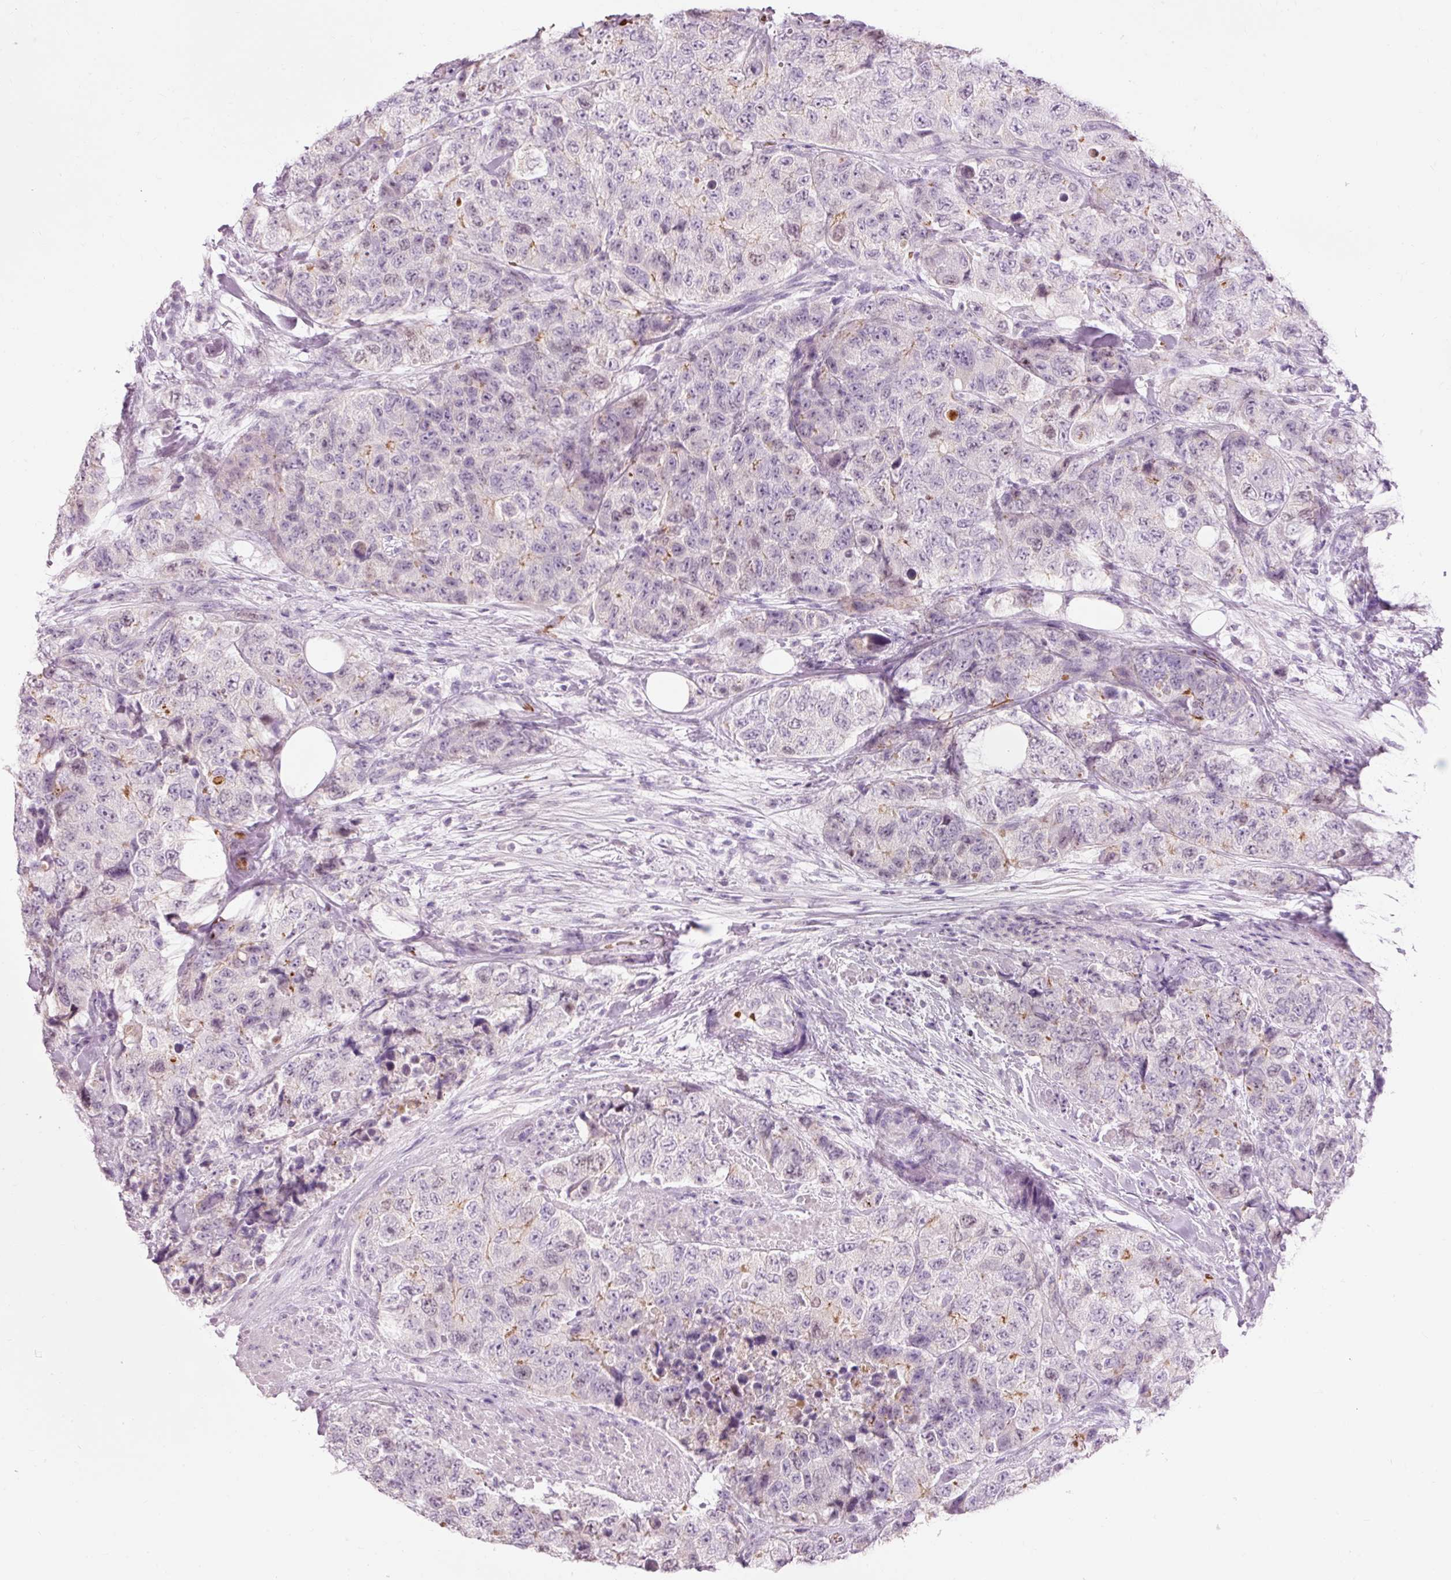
{"staining": {"intensity": "negative", "quantity": "none", "location": "none"}, "tissue": "urothelial cancer", "cell_type": "Tumor cells", "image_type": "cancer", "snomed": [{"axis": "morphology", "description": "Urothelial carcinoma, High grade"}, {"axis": "topography", "description": "Urinary bladder"}], "caption": "Photomicrograph shows no significant protein expression in tumor cells of urothelial cancer.", "gene": "DHRS11", "patient": {"sex": "female", "age": 78}}